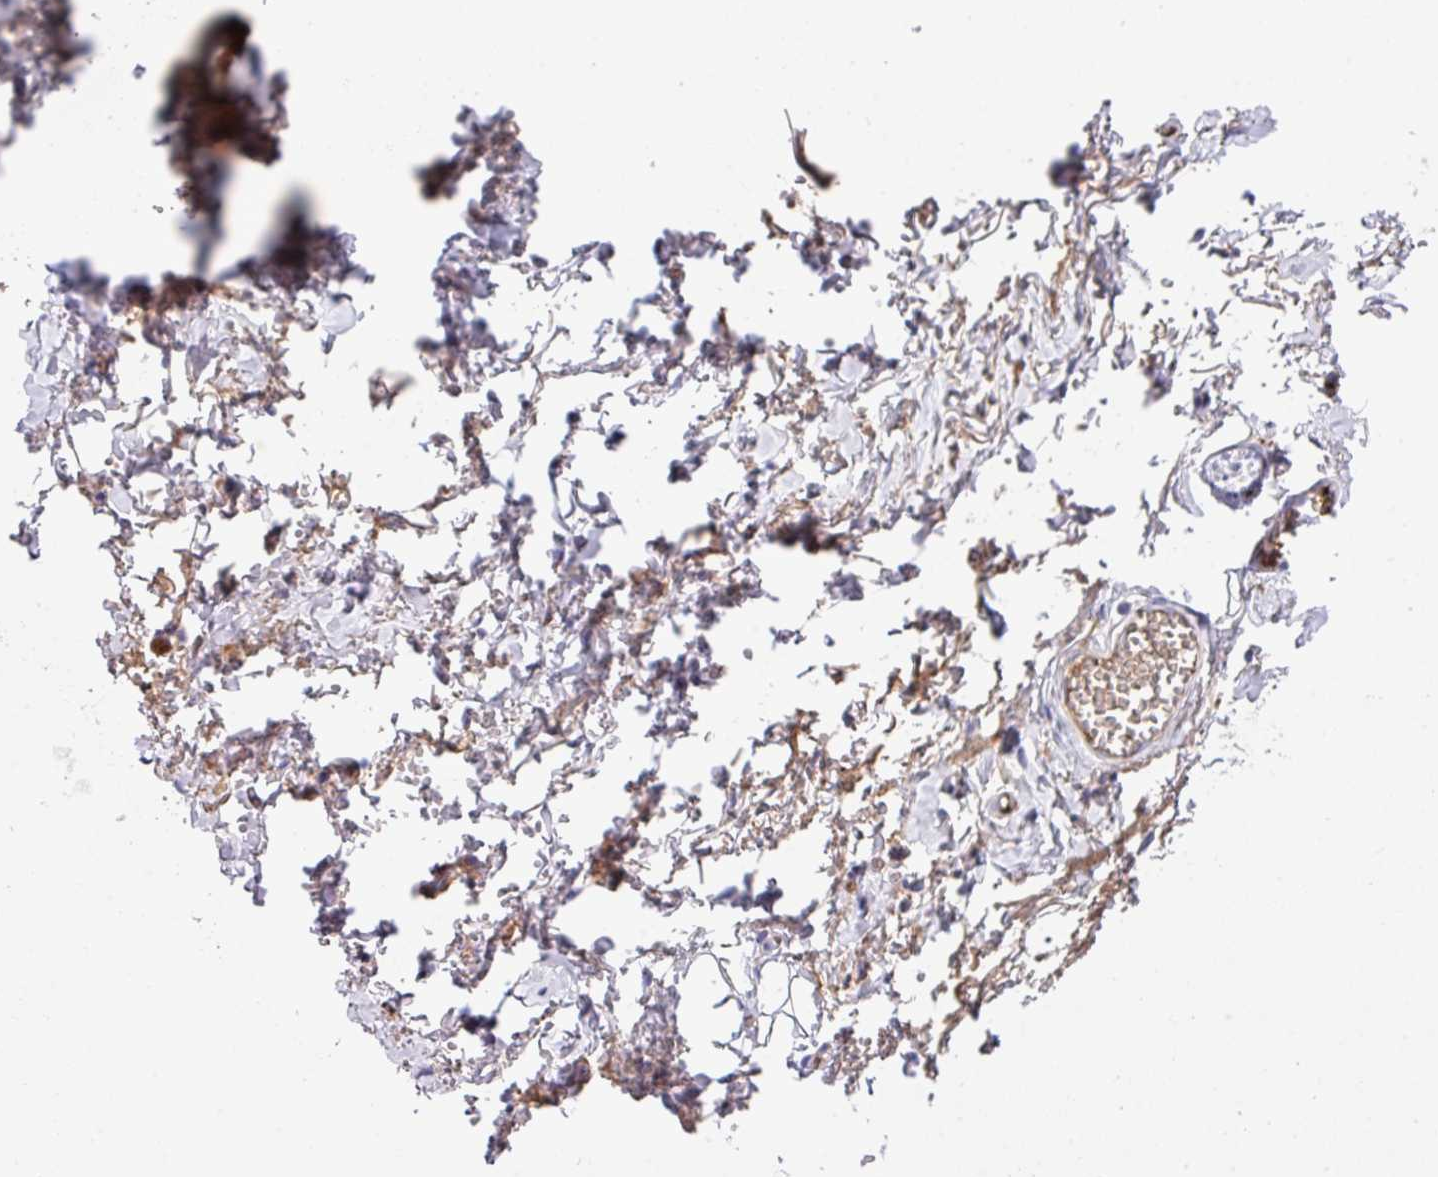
{"staining": {"intensity": "moderate", "quantity": "25%-75%", "location": "cytoplasmic/membranous"}, "tissue": "adipose tissue", "cell_type": "Adipocytes", "image_type": "normal", "snomed": [{"axis": "morphology", "description": "Normal tissue, NOS"}, {"axis": "topography", "description": "Vulva"}, {"axis": "topography", "description": "Vagina"}, {"axis": "topography", "description": "Peripheral nerve tissue"}], "caption": "Human adipose tissue stained with a protein marker demonstrates moderate staining in adipocytes.", "gene": "DNAL1", "patient": {"sex": "female", "age": 66}}